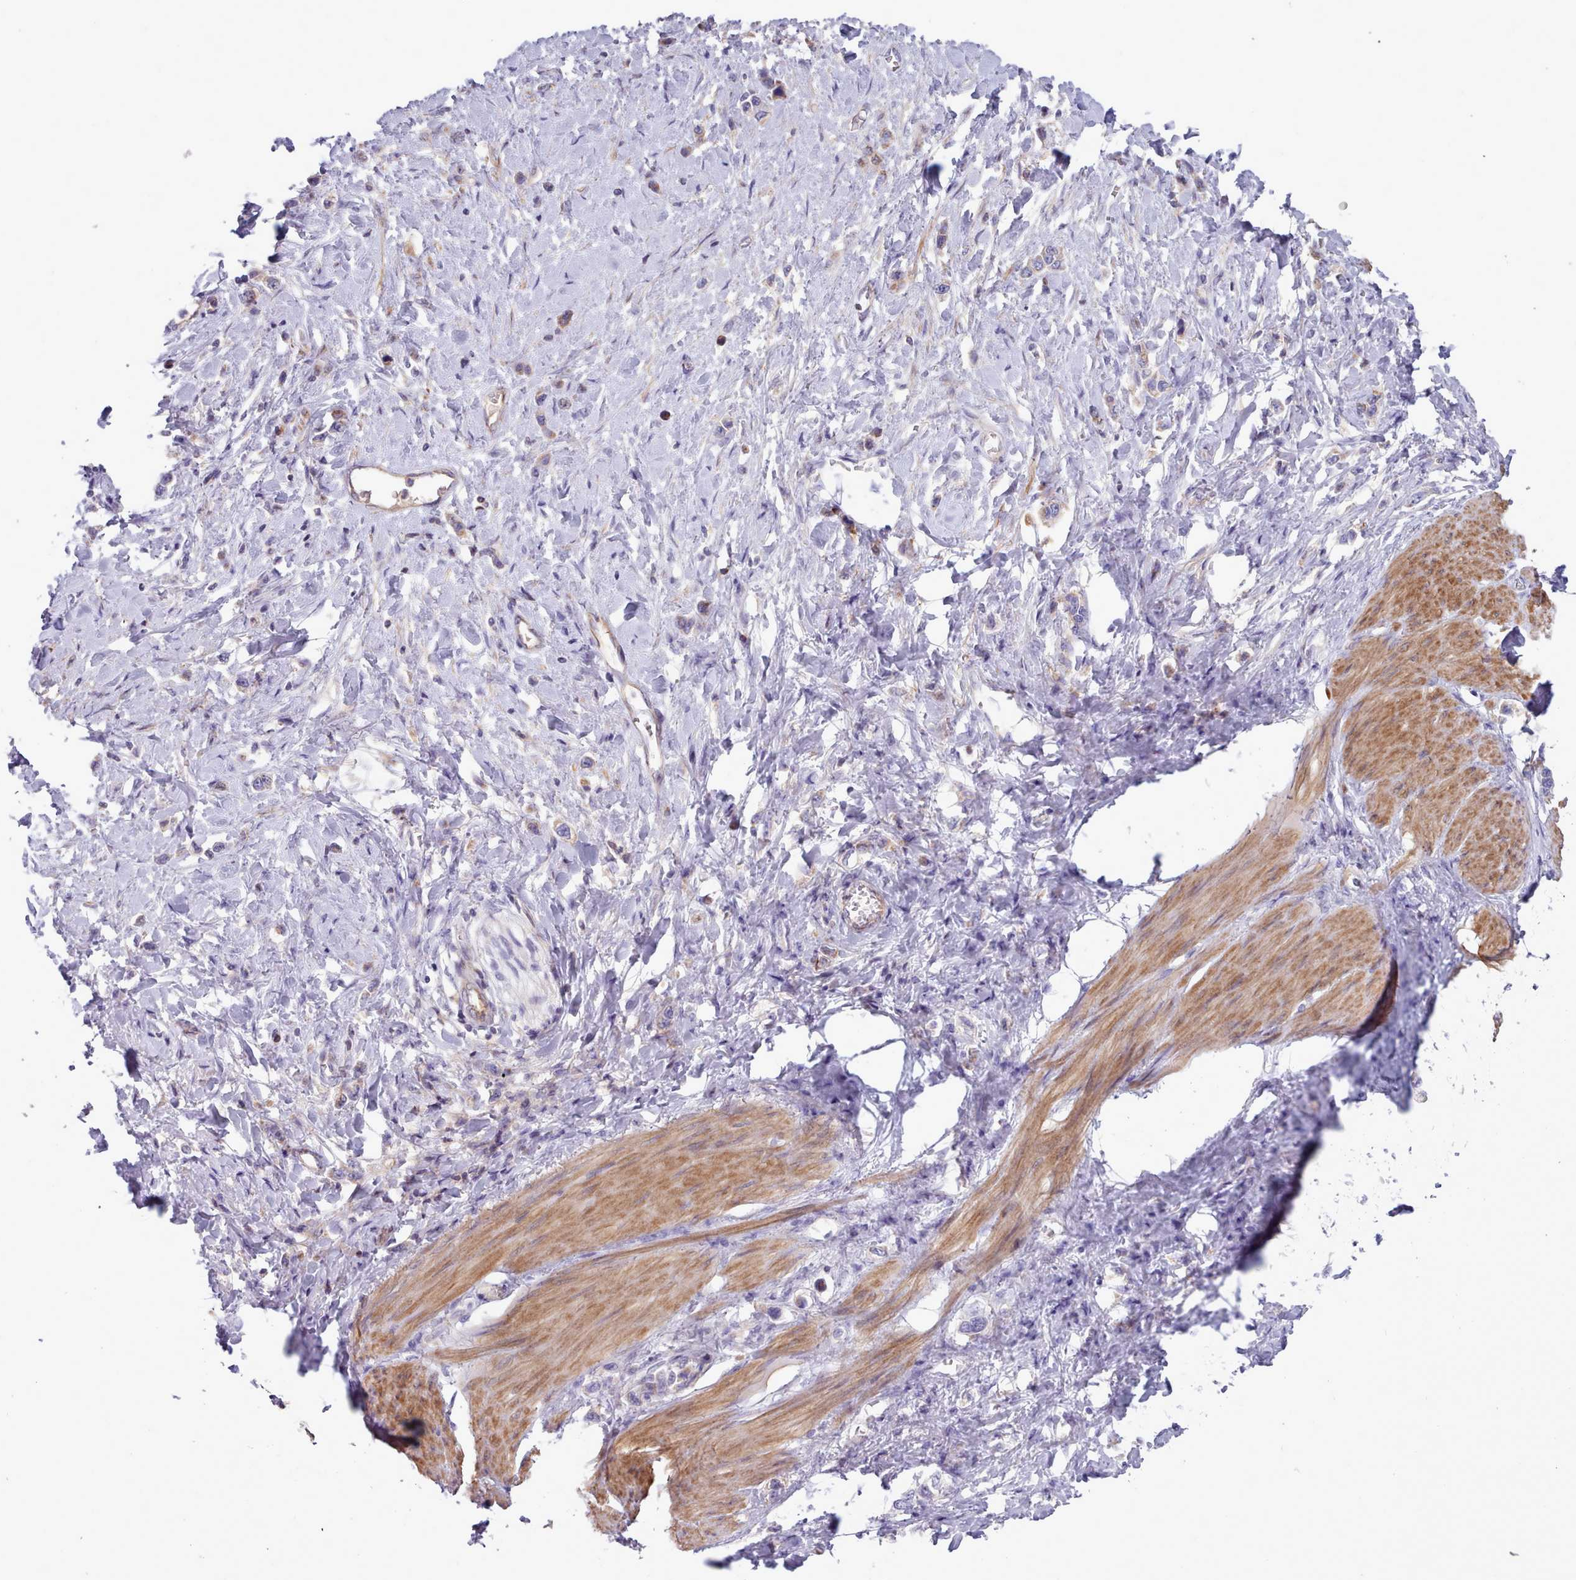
{"staining": {"intensity": "negative", "quantity": "none", "location": "none"}, "tissue": "stomach cancer", "cell_type": "Tumor cells", "image_type": "cancer", "snomed": [{"axis": "morphology", "description": "Normal tissue, NOS"}, {"axis": "morphology", "description": "Adenocarcinoma, NOS"}, {"axis": "topography", "description": "Stomach, upper"}, {"axis": "topography", "description": "Stomach"}], "caption": "Stomach adenocarcinoma was stained to show a protein in brown. There is no significant expression in tumor cells.", "gene": "TENT4B", "patient": {"sex": "female", "age": 65}}